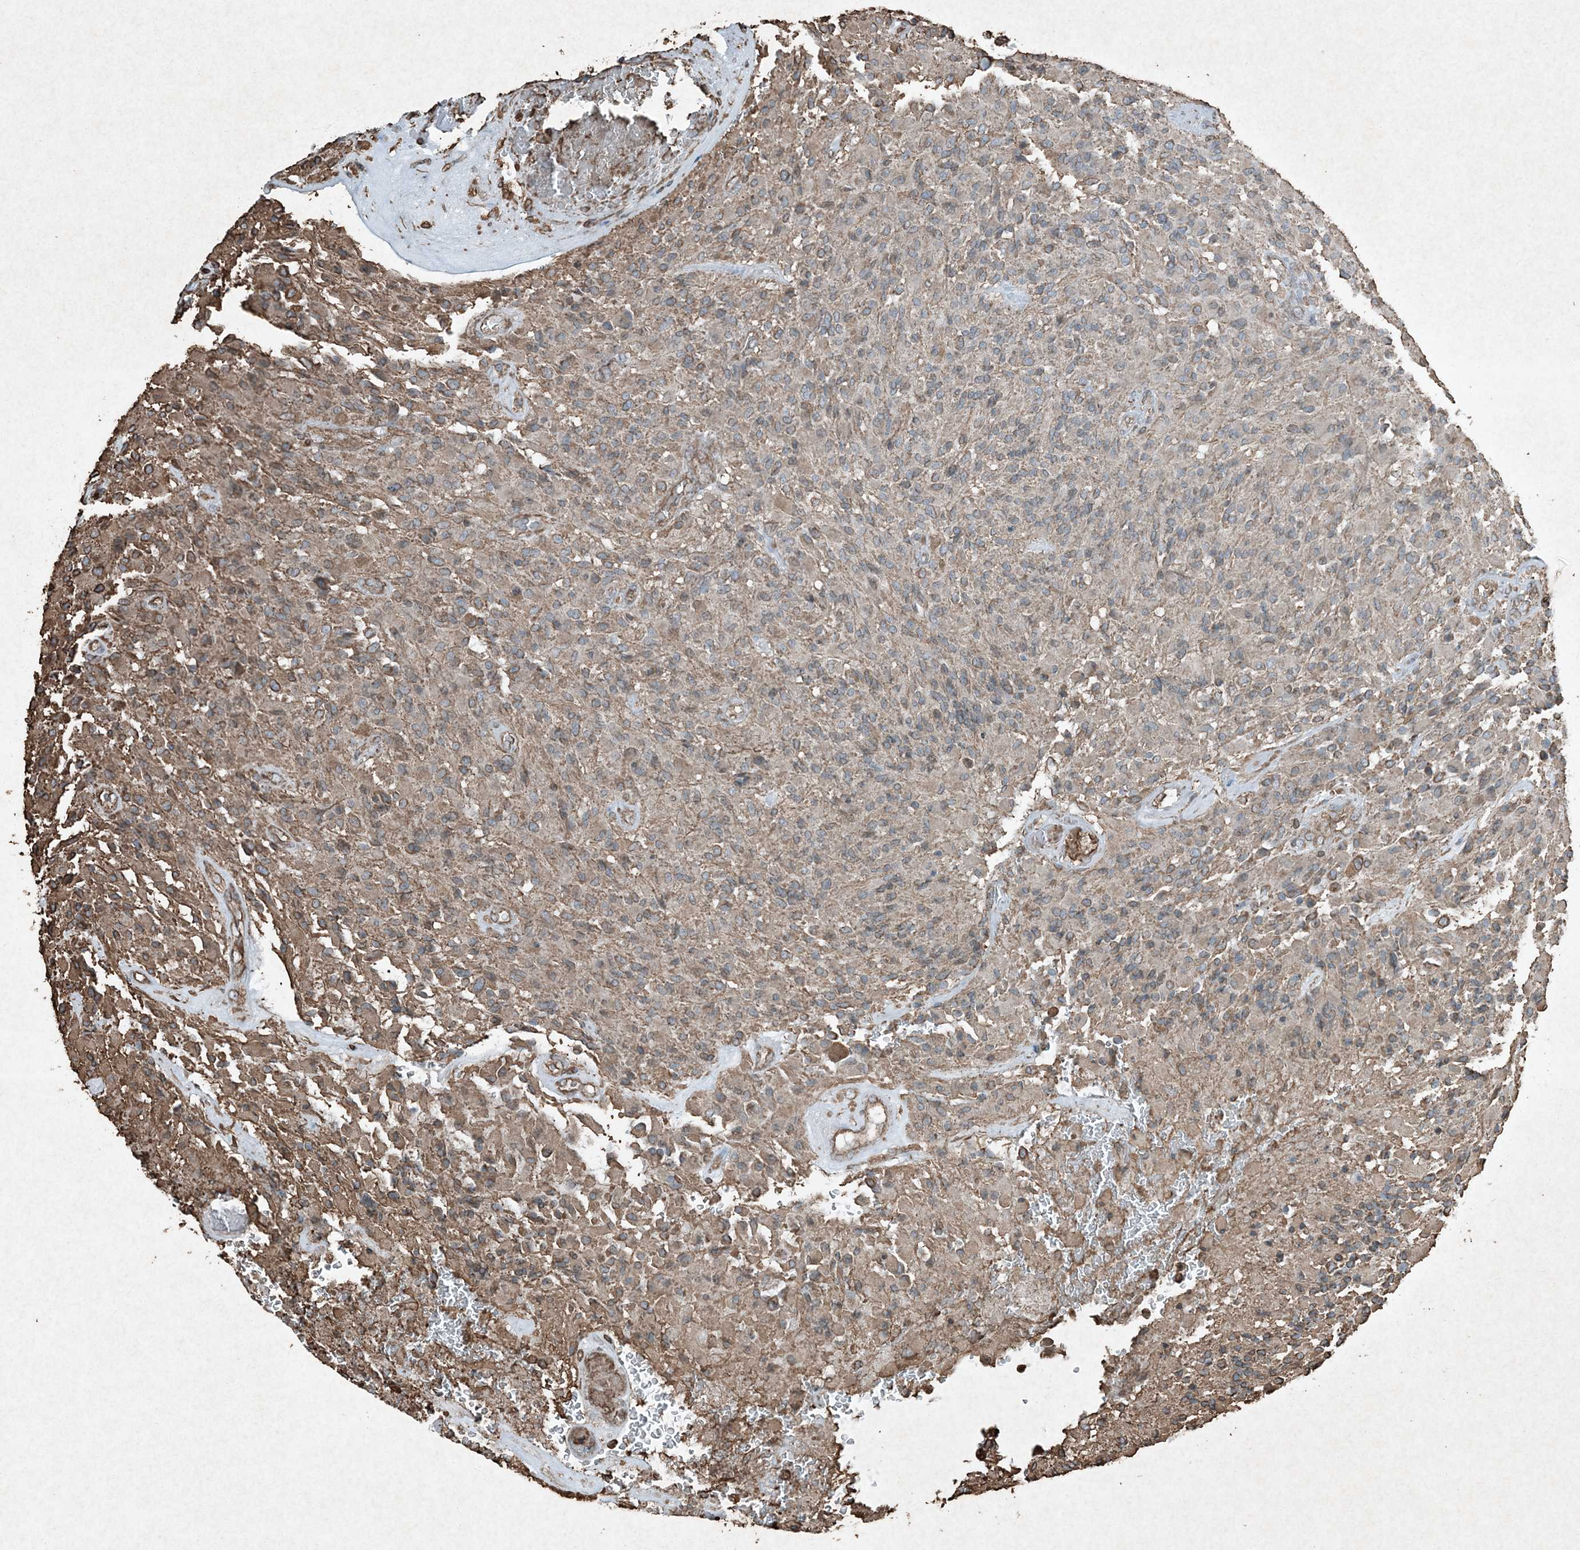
{"staining": {"intensity": "moderate", "quantity": "<25%", "location": "cytoplasmic/membranous"}, "tissue": "glioma", "cell_type": "Tumor cells", "image_type": "cancer", "snomed": [{"axis": "morphology", "description": "Glioma, malignant, High grade"}, {"axis": "topography", "description": "Brain"}], "caption": "Brown immunohistochemical staining in human malignant glioma (high-grade) reveals moderate cytoplasmic/membranous positivity in approximately <25% of tumor cells.", "gene": "RYK", "patient": {"sex": "male", "age": 71}}